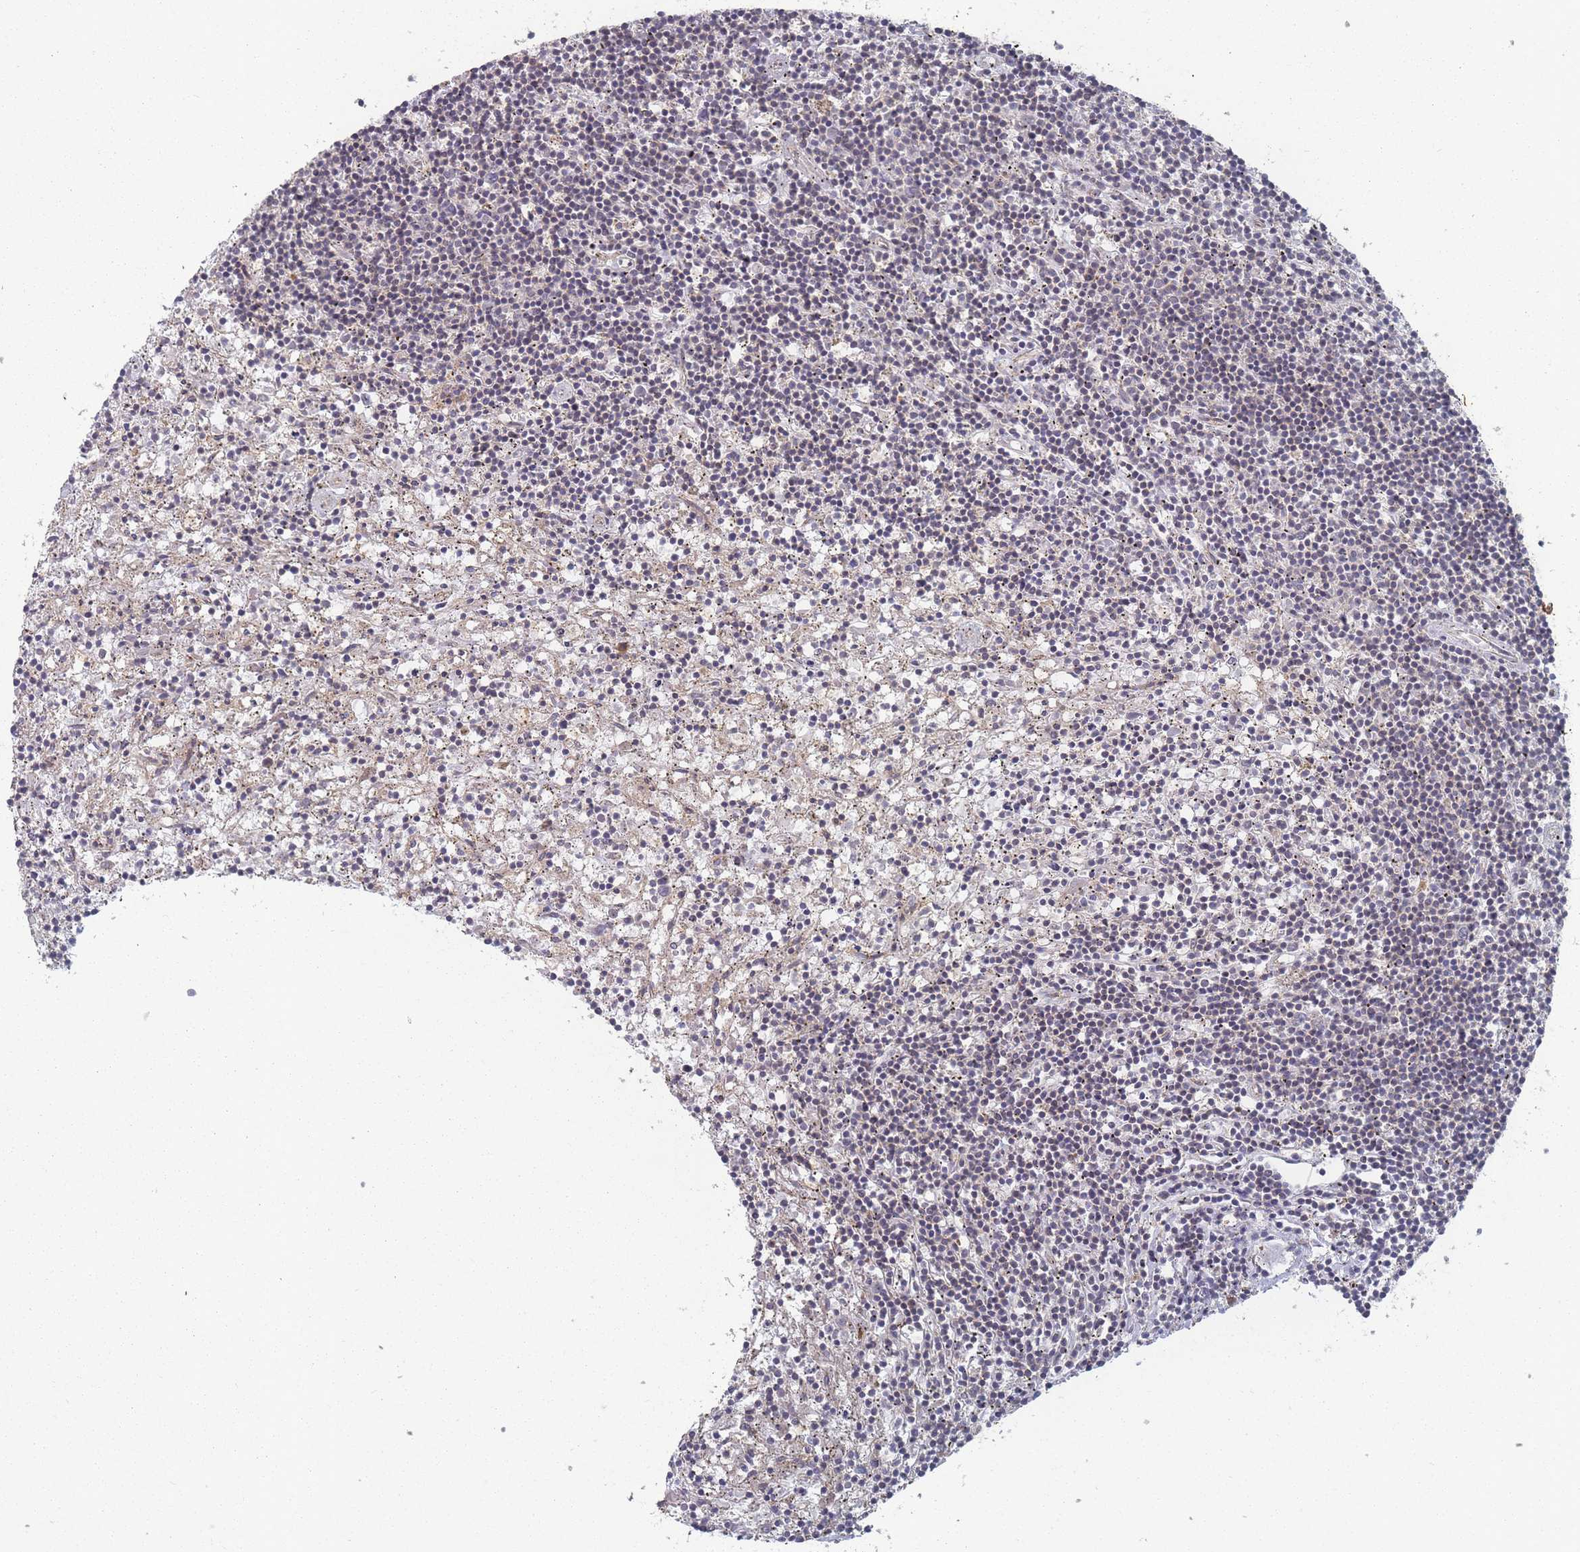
{"staining": {"intensity": "negative", "quantity": "none", "location": "none"}, "tissue": "lymphoma", "cell_type": "Tumor cells", "image_type": "cancer", "snomed": [{"axis": "morphology", "description": "Malignant lymphoma, non-Hodgkin's type, Low grade"}, {"axis": "topography", "description": "Spleen"}], "caption": "Tumor cells are negative for brown protein staining in lymphoma. (Stains: DAB (3,3'-diaminobenzidine) immunohistochemistry (IHC) with hematoxylin counter stain, Microscopy: brightfield microscopy at high magnification).", "gene": "CNTRL", "patient": {"sex": "male", "age": 76}}